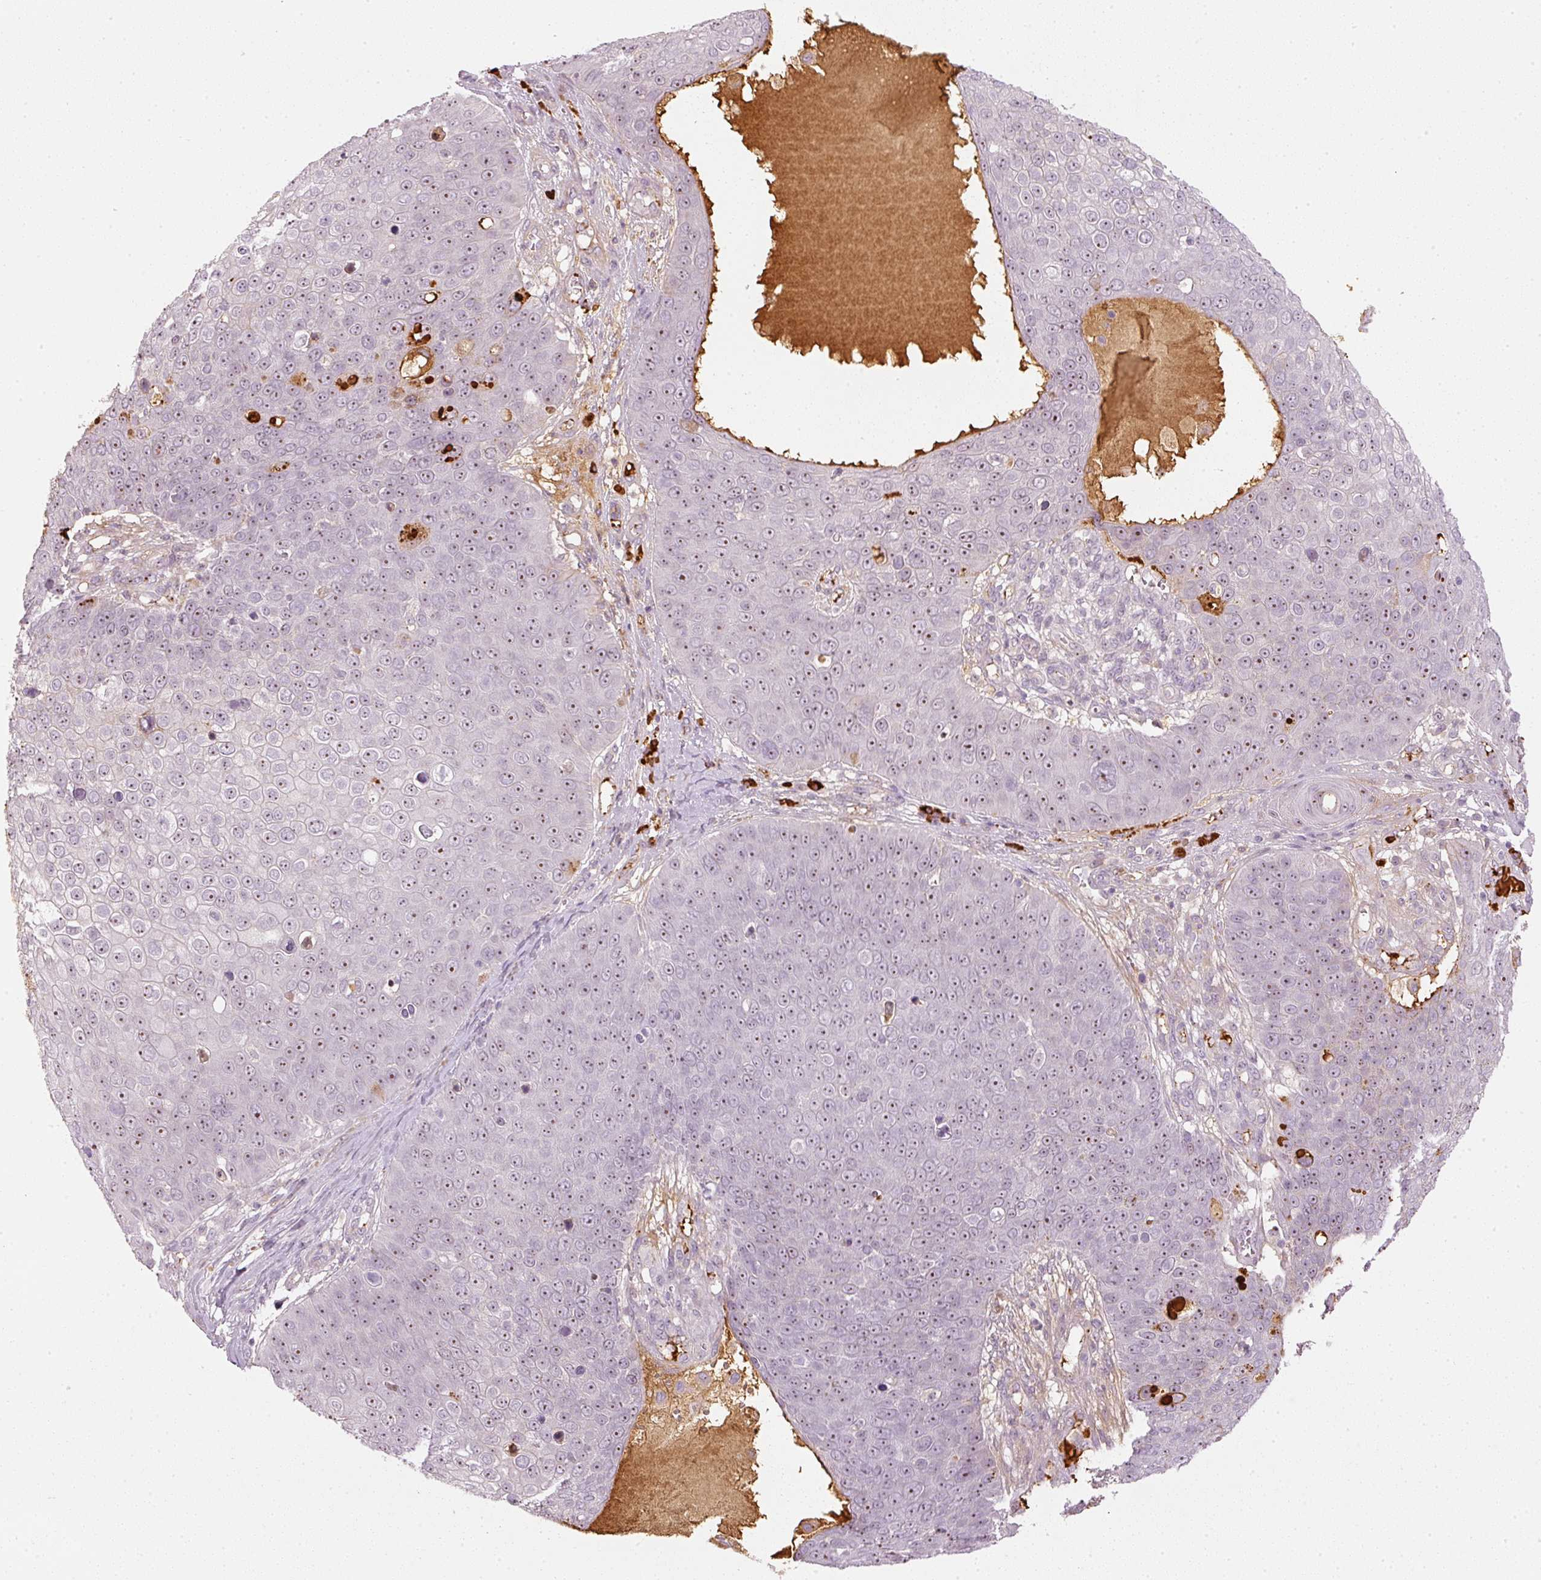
{"staining": {"intensity": "weak", "quantity": "25%-75%", "location": "nuclear"}, "tissue": "skin cancer", "cell_type": "Tumor cells", "image_type": "cancer", "snomed": [{"axis": "morphology", "description": "Squamous cell carcinoma, NOS"}, {"axis": "topography", "description": "Skin"}], "caption": "Squamous cell carcinoma (skin) stained with DAB immunohistochemistry displays low levels of weak nuclear staining in approximately 25%-75% of tumor cells.", "gene": "VCAM1", "patient": {"sex": "male", "age": 71}}